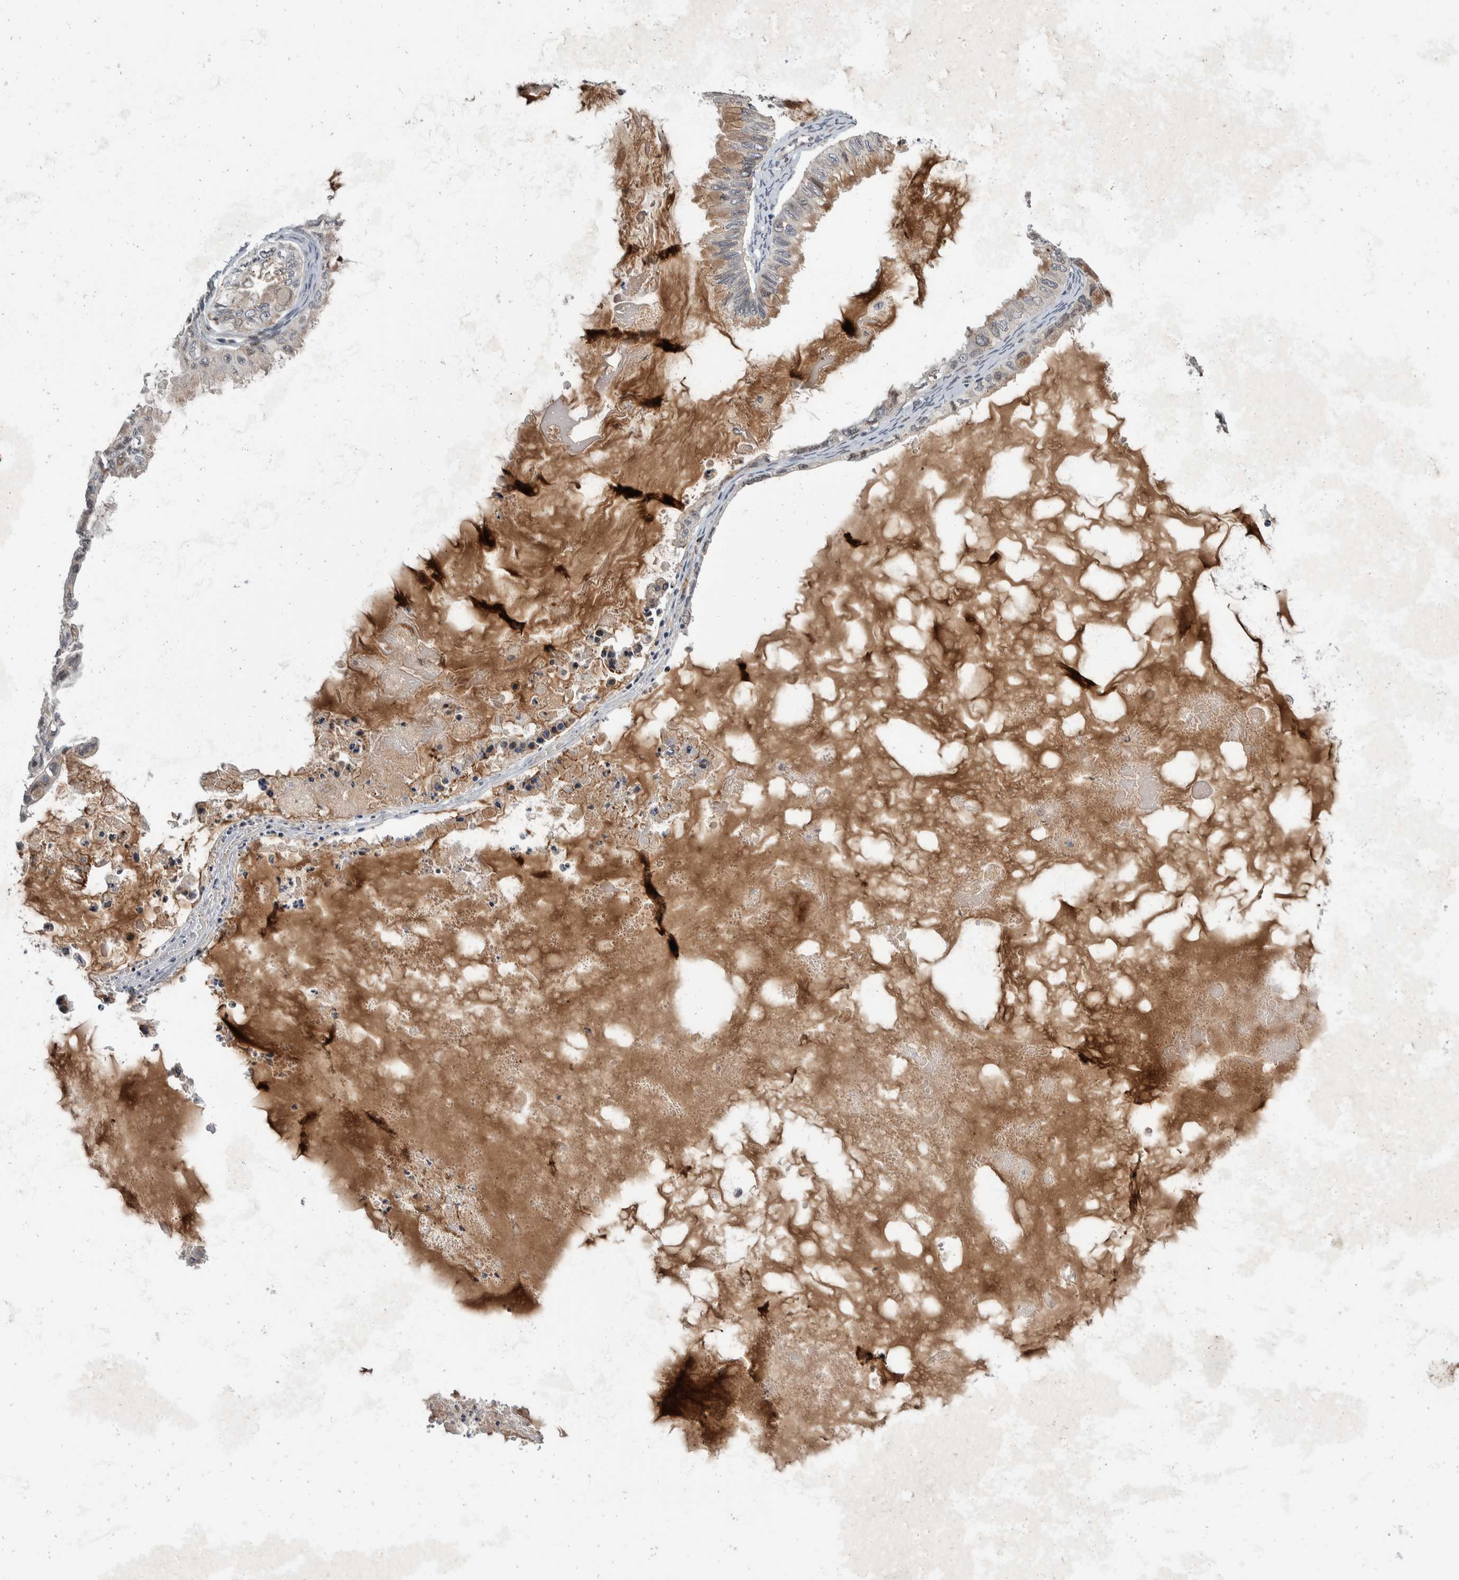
{"staining": {"intensity": "moderate", "quantity": "<25%", "location": "cytoplasmic/membranous,nuclear"}, "tissue": "ovarian cancer", "cell_type": "Tumor cells", "image_type": "cancer", "snomed": [{"axis": "morphology", "description": "Cystadenocarcinoma, mucinous, NOS"}, {"axis": "topography", "description": "Ovary"}], "caption": "Immunohistochemistry of ovarian mucinous cystadenocarcinoma displays low levels of moderate cytoplasmic/membranous and nuclear expression in about <25% of tumor cells.", "gene": "ZNF703", "patient": {"sex": "female", "age": 80}}